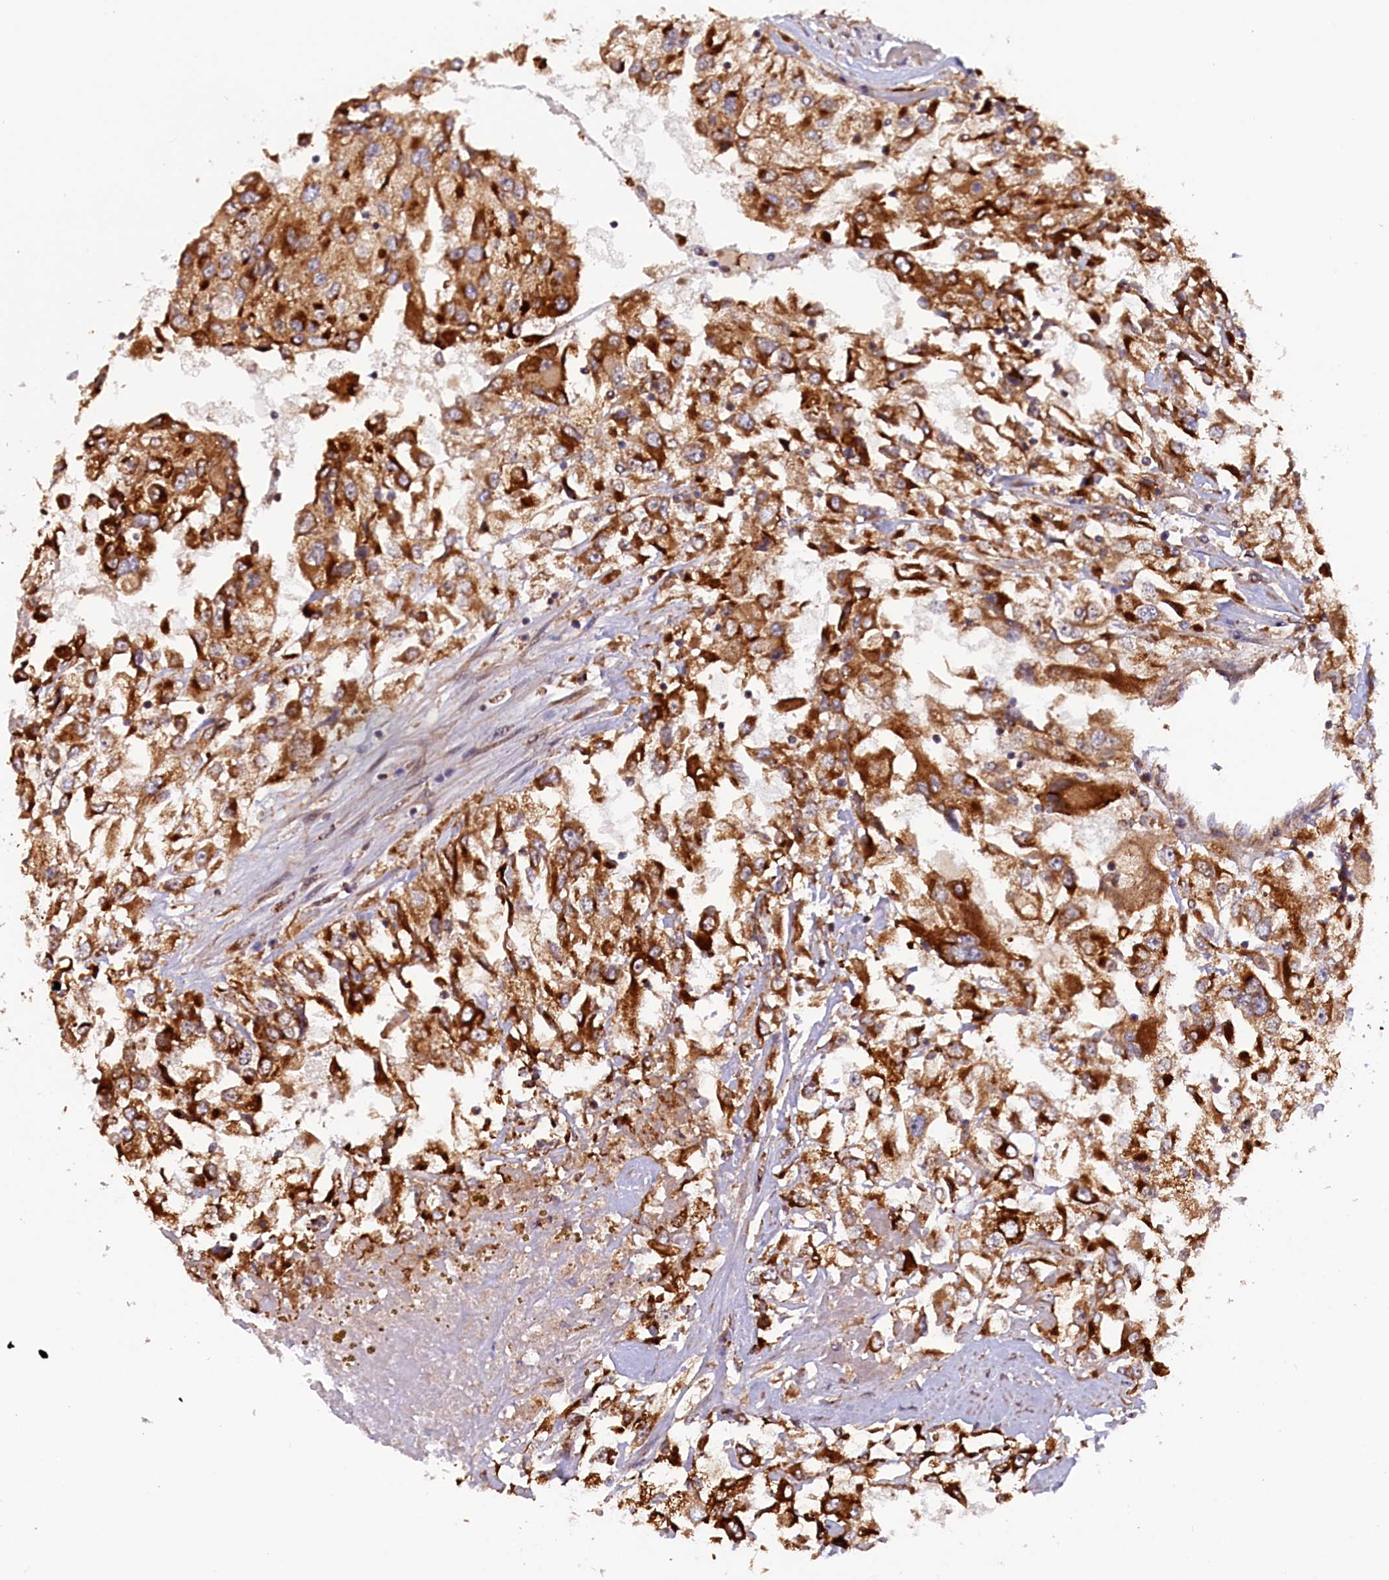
{"staining": {"intensity": "strong", "quantity": ">75%", "location": "cytoplasmic/membranous"}, "tissue": "renal cancer", "cell_type": "Tumor cells", "image_type": "cancer", "snomed": [{"axis": "morphology", "description": "Adenocarcinoma, NOS"}, {"axis": "topography", "description": "Kidney"}], "caption": "This histopathology image demonstrates immunohistochemistry staining of human renal adenocarcinoma, with high strong cytoplasmic/membranous staining in approximately >75% of tumor cells.", "gene": "DUS3L", "patient": {"sex": "female", "age": 52}}